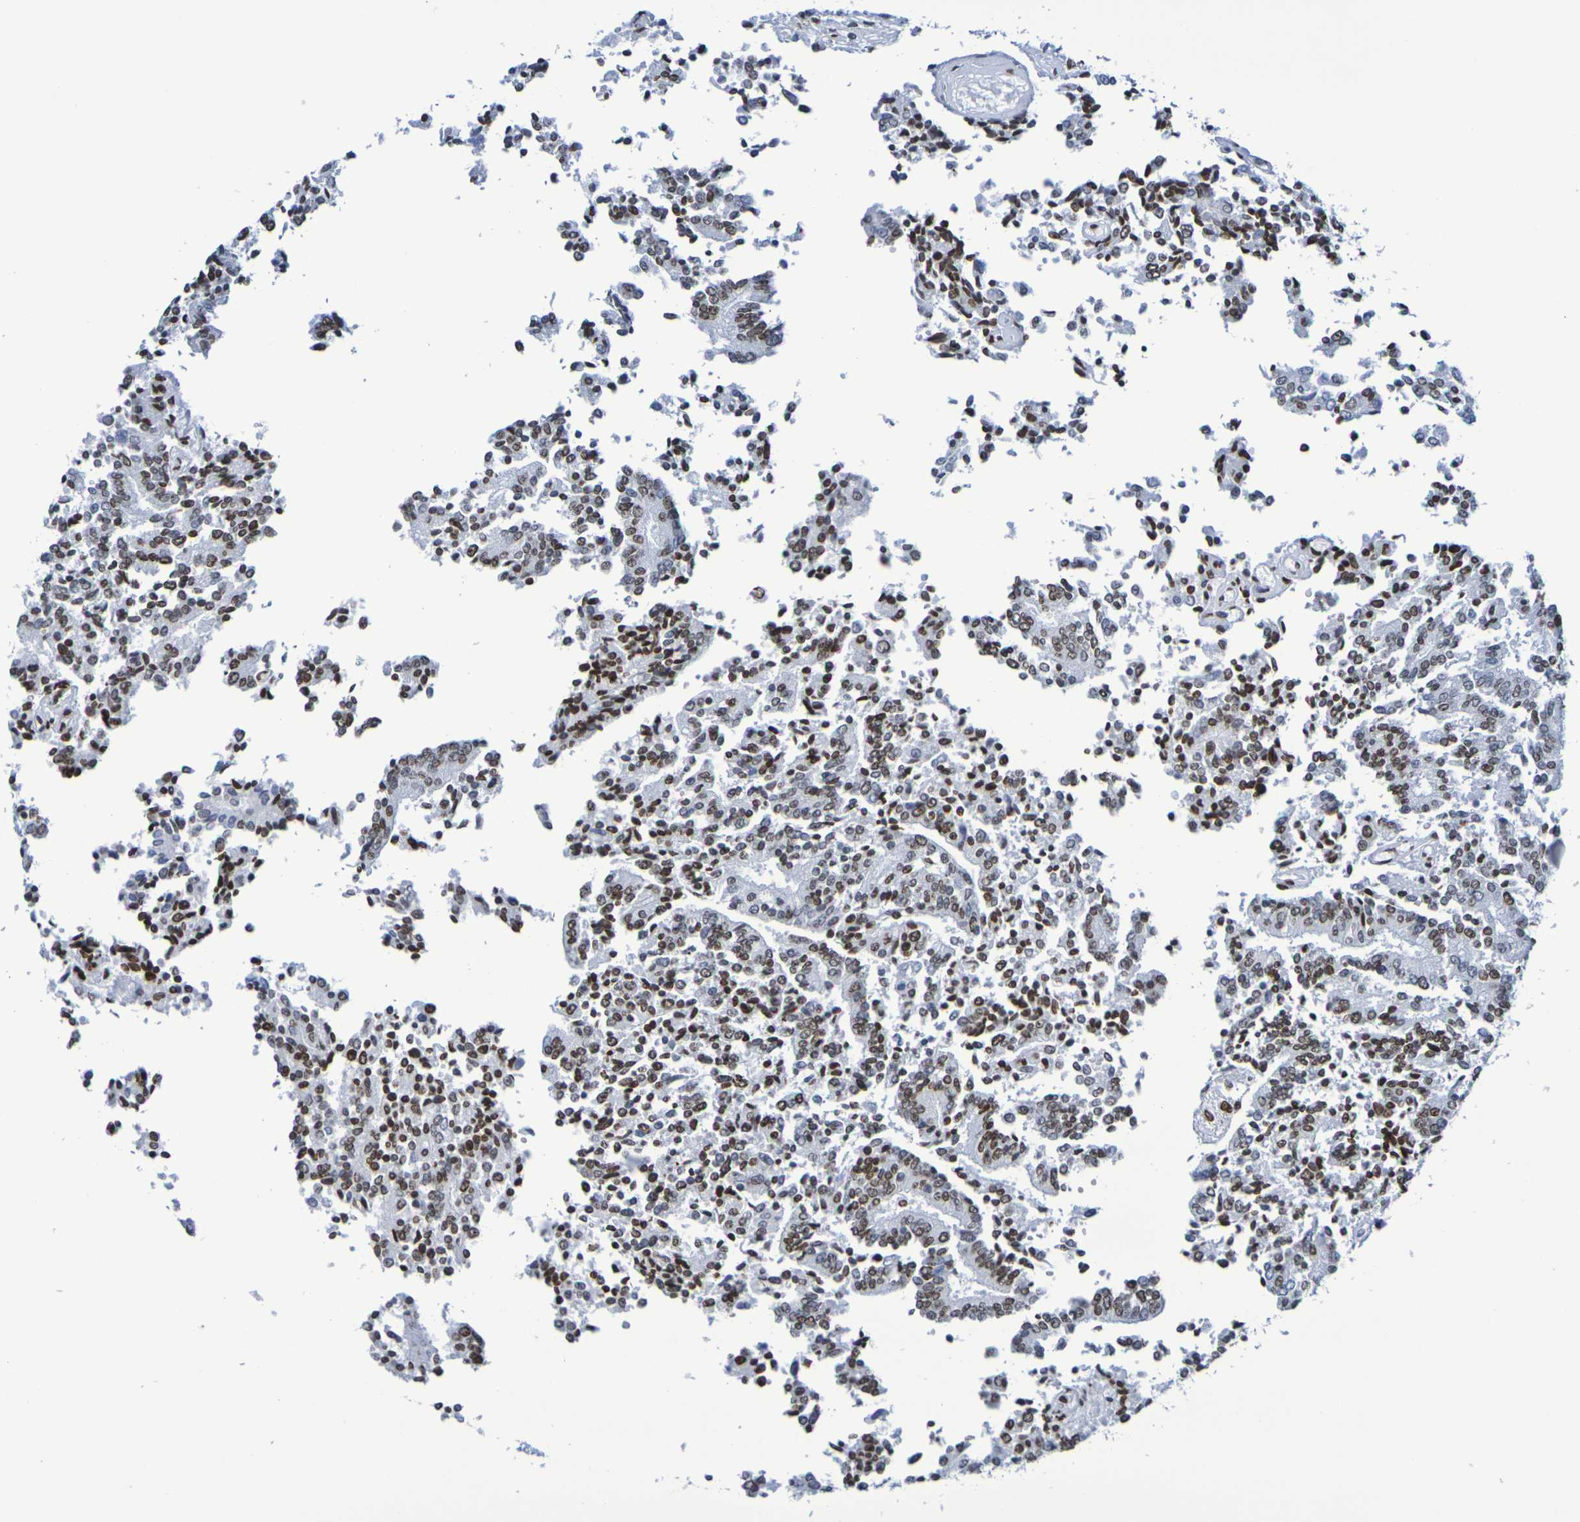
{"staining": {"intensity": "moderate", "quantity": ">75%", "location": "nuclear"}, "tissue": "prostate cancer", "cell_type": "Tumor cells", "image_type": "cancer", "snomed": [{"axis": "morphology", "description": "Normal tissue, NOS"}, {"axis": "morphology", "description": "Adenocarcinoma, High grade"}, {"axis": "topography", "description": "Prostate"}, {"axis": "topography", "description": "Seminal veicle"}], "caption": "IHC micrograph of human prostate cancer (adenocarcinoma (high-grade)) stained for a protein (brown), which exhibits medium levels of moderate nuclear expression in approximately >75% of tumor cells.", "gene": "H1-5", "patient": {"sex": "male", "age": 55}}